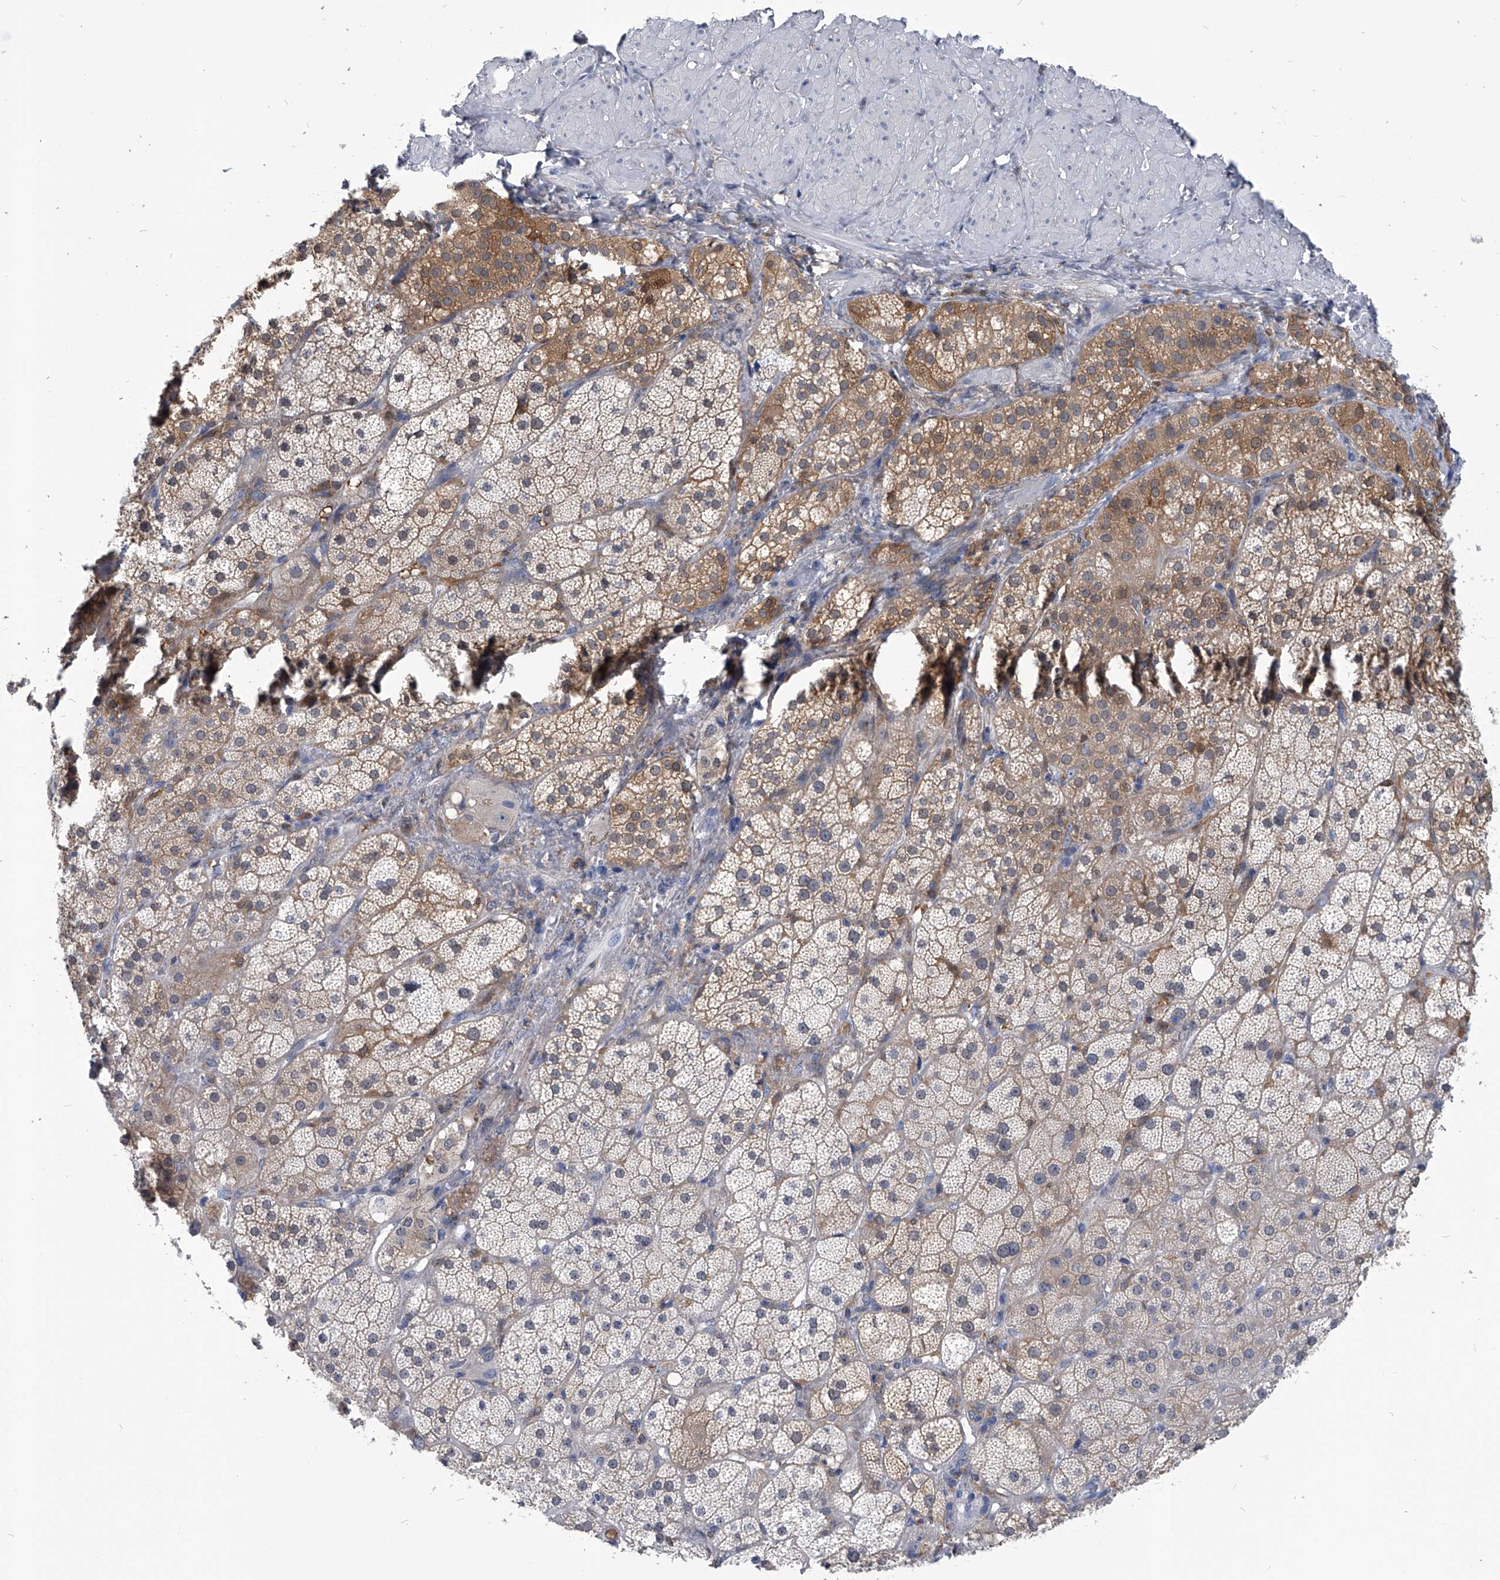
{"staining": {"intensity": "moderate", "quantity": ">75%", "location": "cytoplasmic/membranous"}, "tissue": "adrenal gland", "cell_type": "Glandular cells", "image_type": "normal", "snomed": [{"axis": "morphology", "description": "Normal tissue, NOS"}, {"axis": "topography", "description": "Adrenal gland"}], "caption": "Adrenal gland stained for a protein (brown) exhibits moderate cytoplasmic/membranous positive expression in approximately >75% of glandular cells.", "gene": "PDXK", "patient": {"sex": "male", "age": 57}}